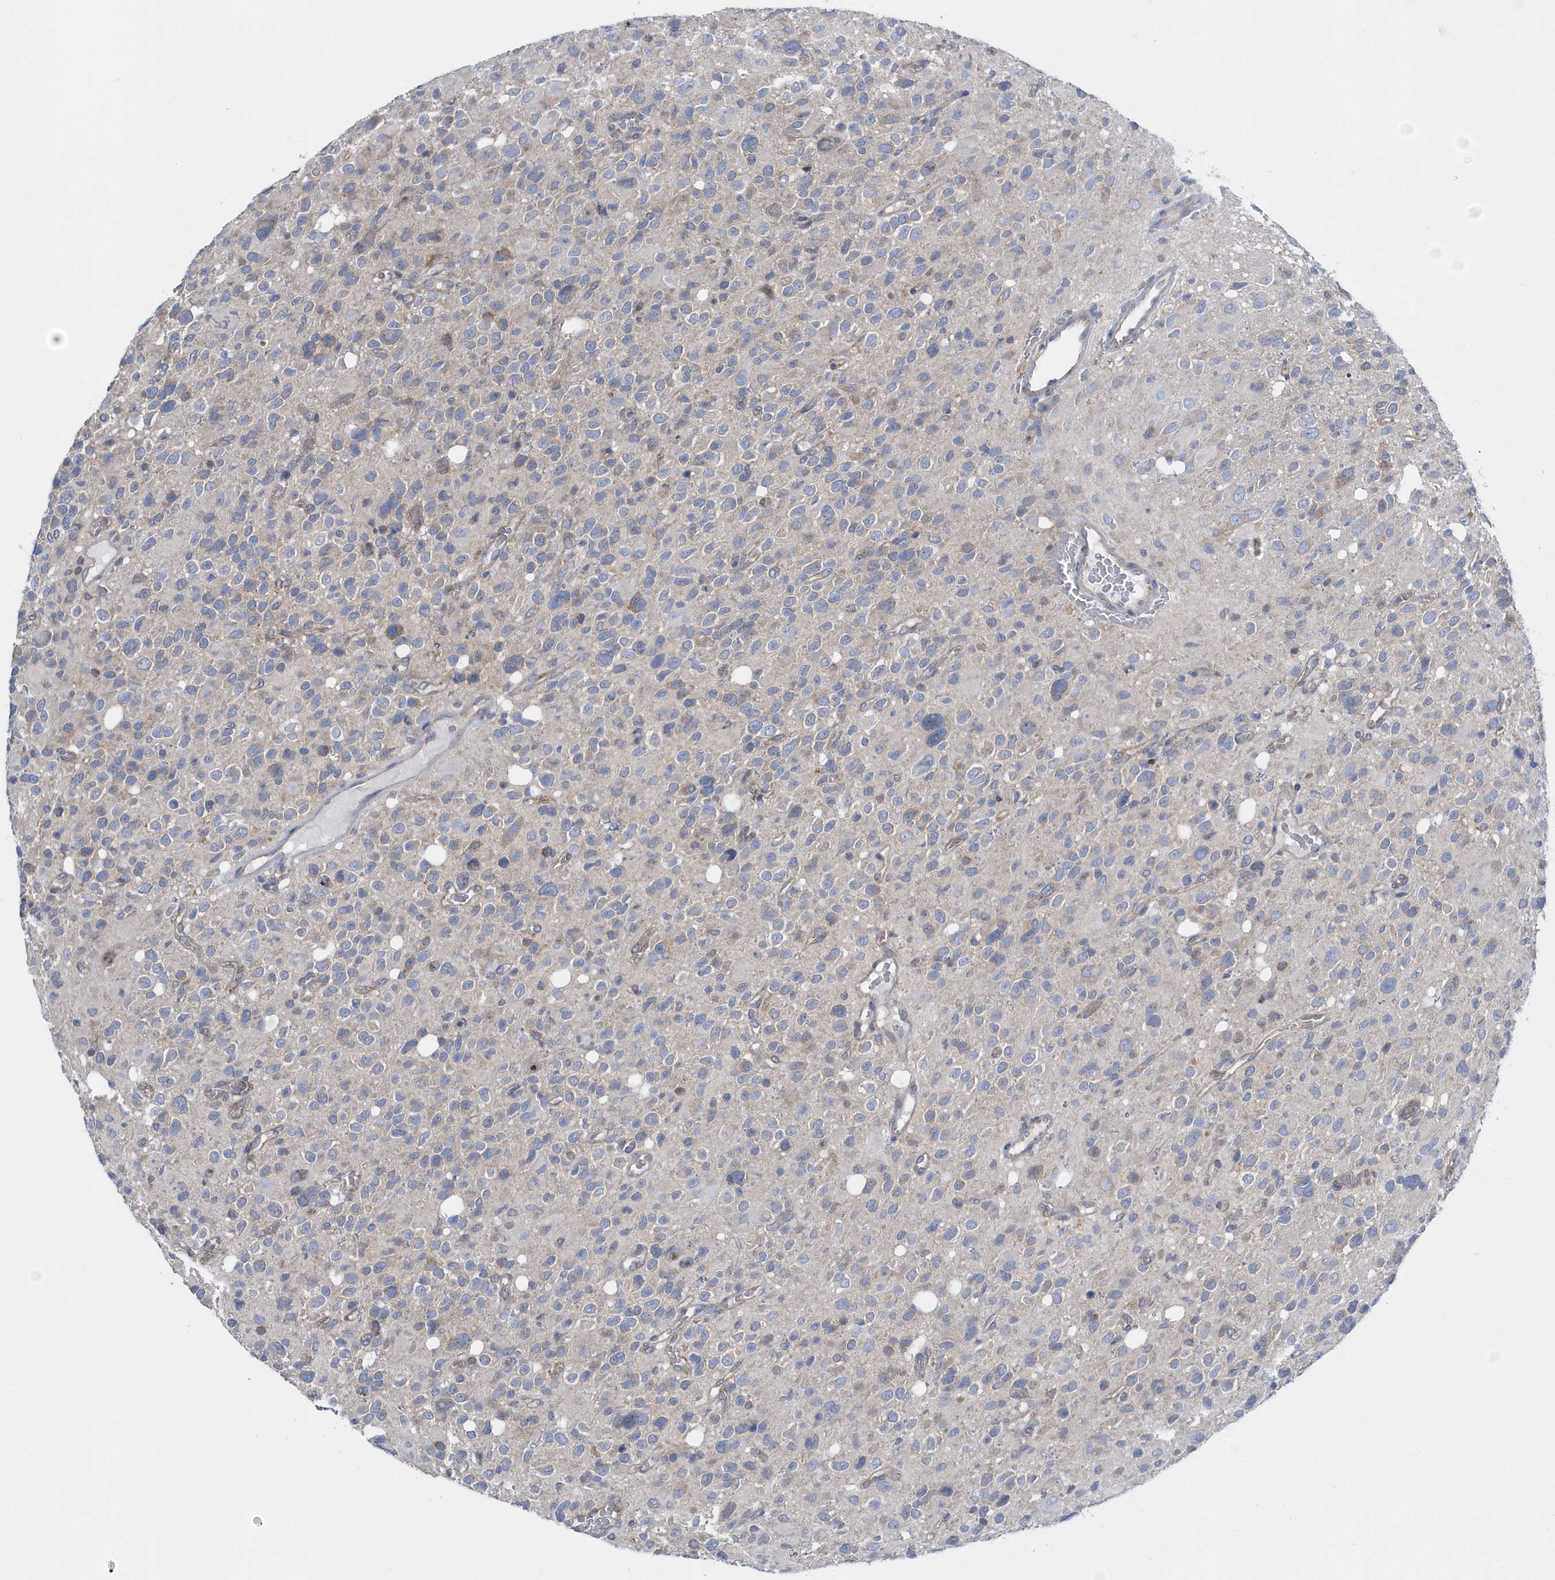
{"staining": {"intensity": "negative", "quantity": "none", "location": "none"}, "tissue": "glioma", "cell_type": "Tumor cells", "image_type": "cancer", "snomed": [{"axis": "morphology", "description": "Glioma, malignant, High grade"}, {"axis": "topography", "description": "Brain"}], "caption": "High power microscopy histopathology image of an IHC micrograph of malignant glioma (high-grade), revealing no significant expression in tumor cells.", "gene": "EIF3C", "patient": {"sex": "male", "age": 48}}